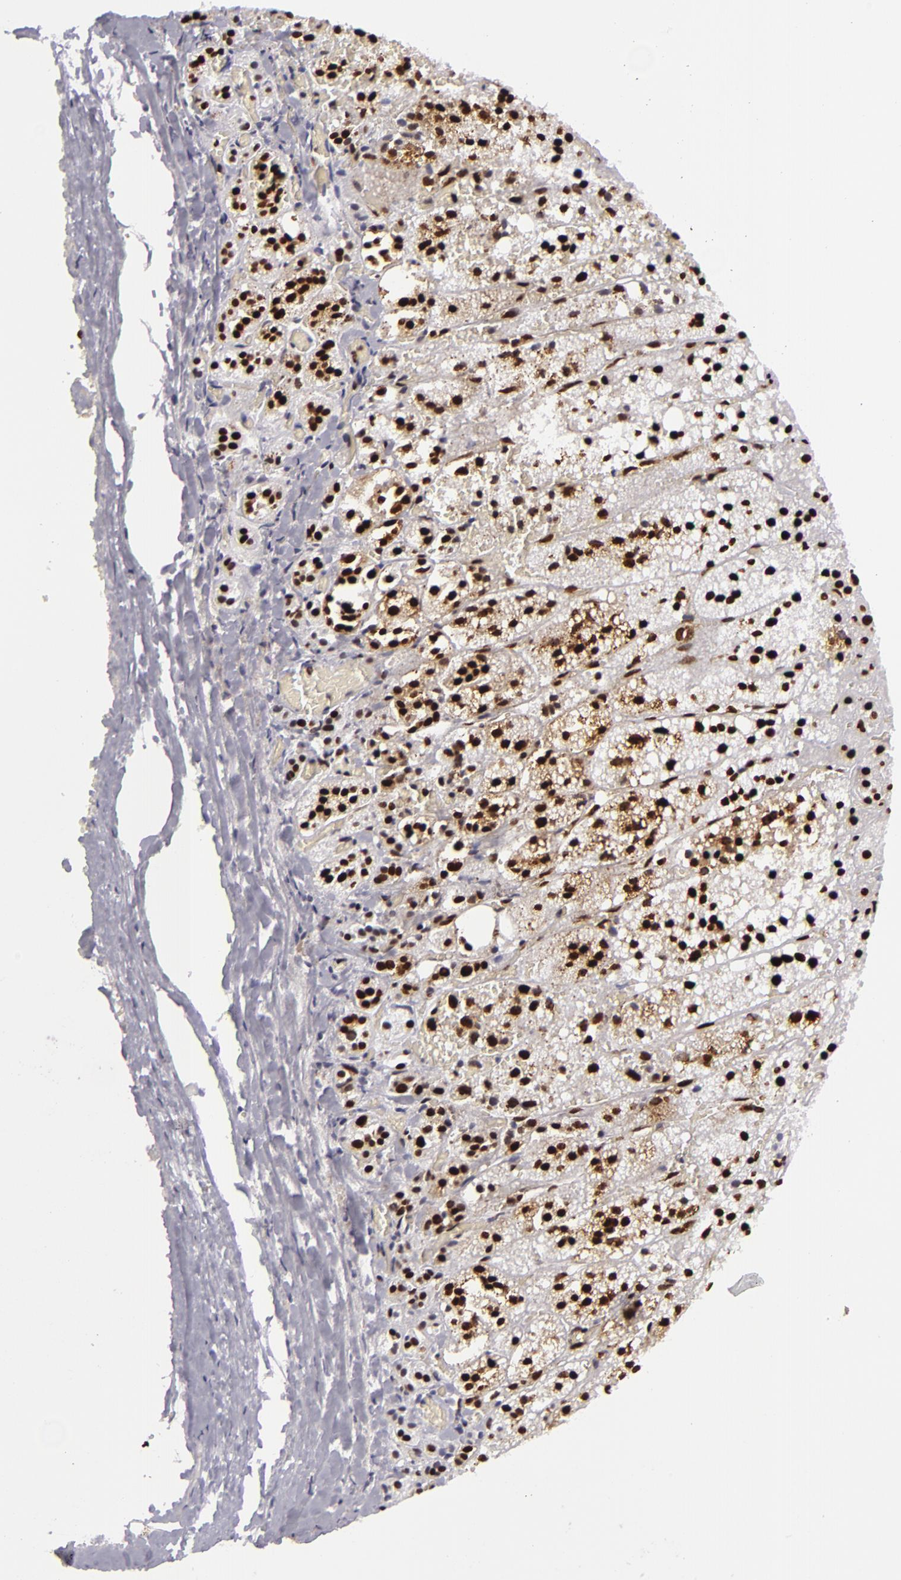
{"staining": {"intensity": "strong", "quantity": ">75%", "location": "nuclear"}, "tissue": "adrenal gland", "cell_type": "Glandular cells", "image_type": "normal", "snomed": [{"axis": "morphology", "description": "Normal tissue, NOS"}, {"axis": "topography", "description": "Adrenal gland"}], "caption": "A histopathology image of adrenal gland stained for a protein reveals strong nuclear brown staining in glandular cells.", "gene": "SAFB", "patient": {"sex": "female", "age": 44}}